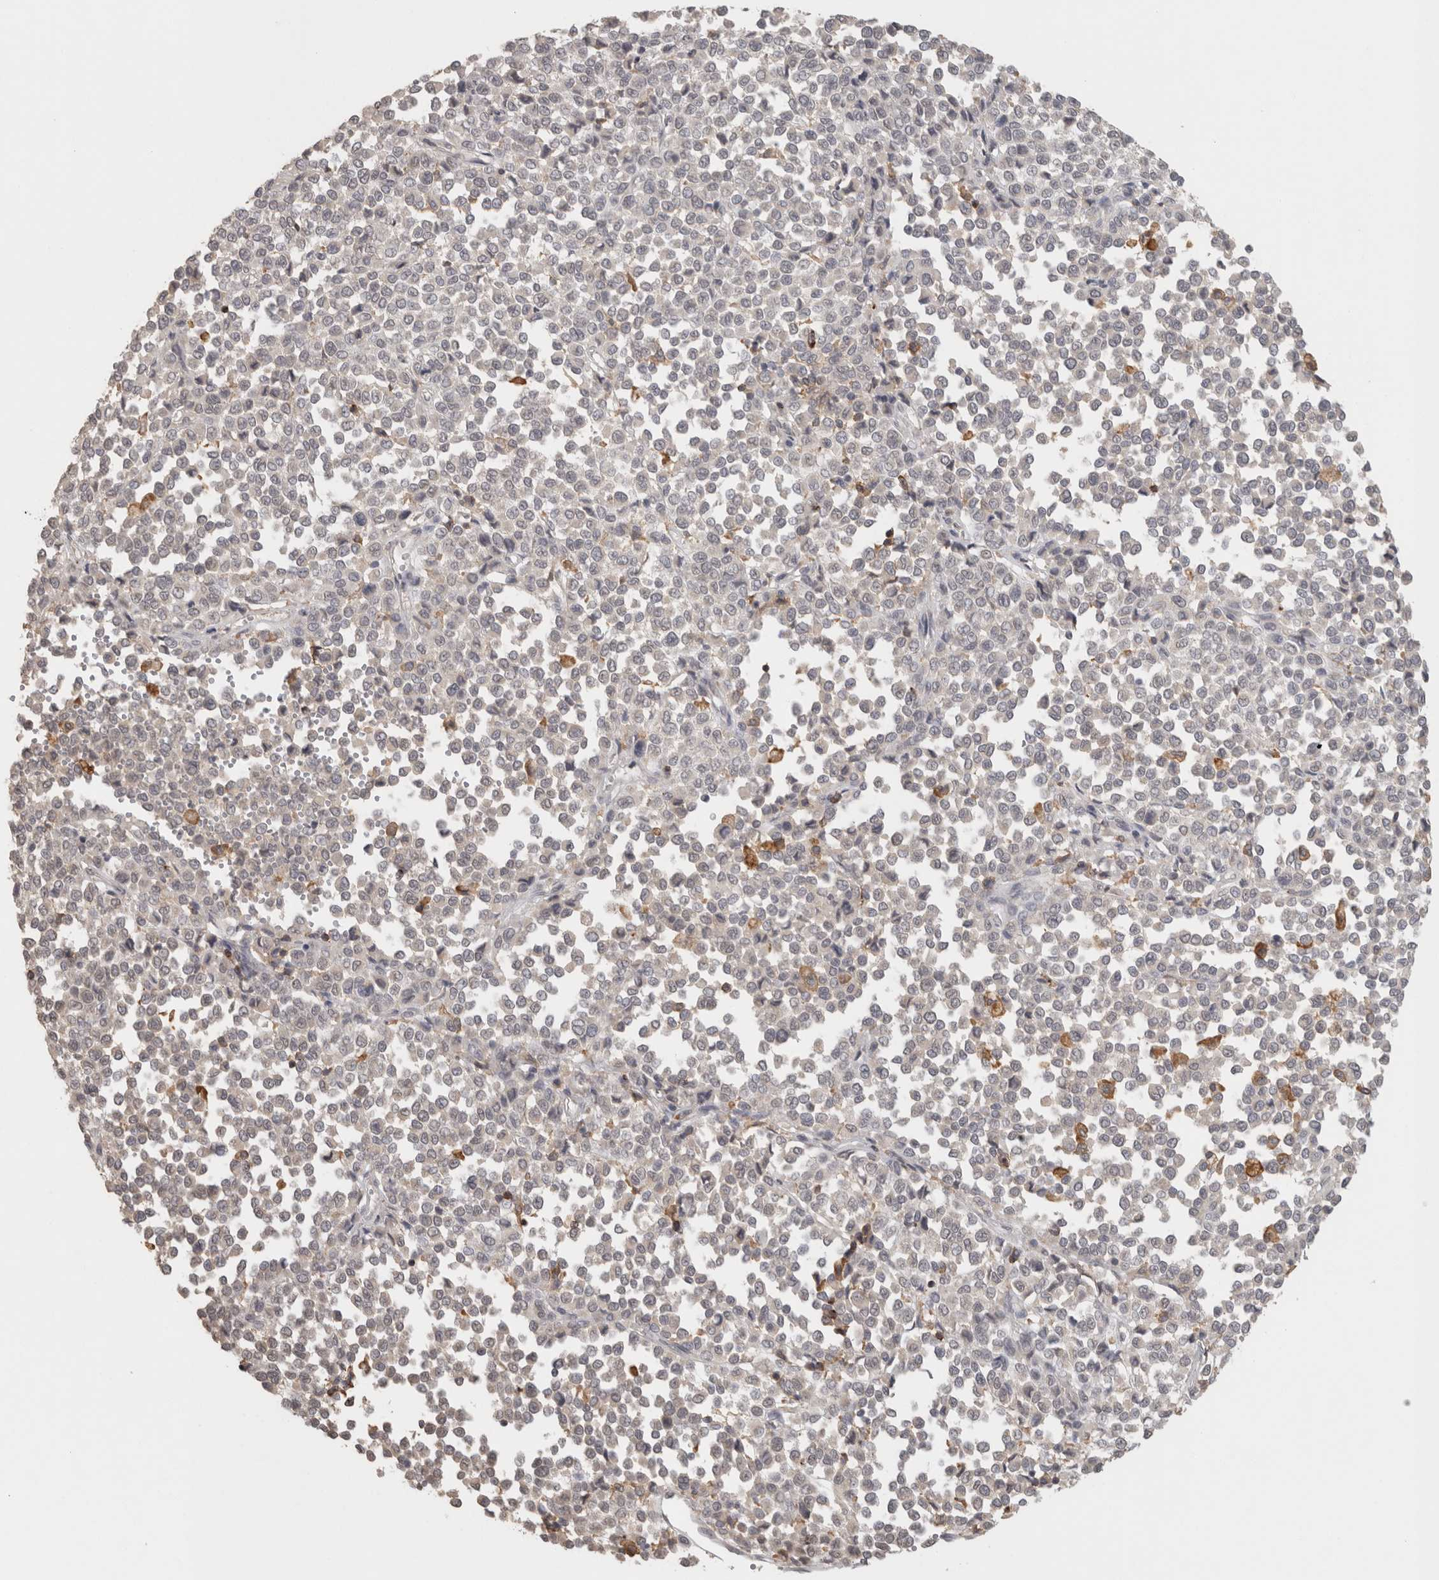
{"staining": {"intensity": "negative", "quantity": "none", "location": "none"}, "tissue": "melanoma", "cell_type": "Tumor cells", "image_type": "cancer", "snomed": [{"axis": "morphology", "description": "Malignant melanoma, Metastatic site"}, {"axis": "topography", "description": "Pancreas"}], "caption": "This is an immunohistochemistry histopathology image of malignant melanoma (metastatic site). There is no staining in tumor cells.", "gene": "HAVCR2", "patient": {"sex": "female", "age": 30}}